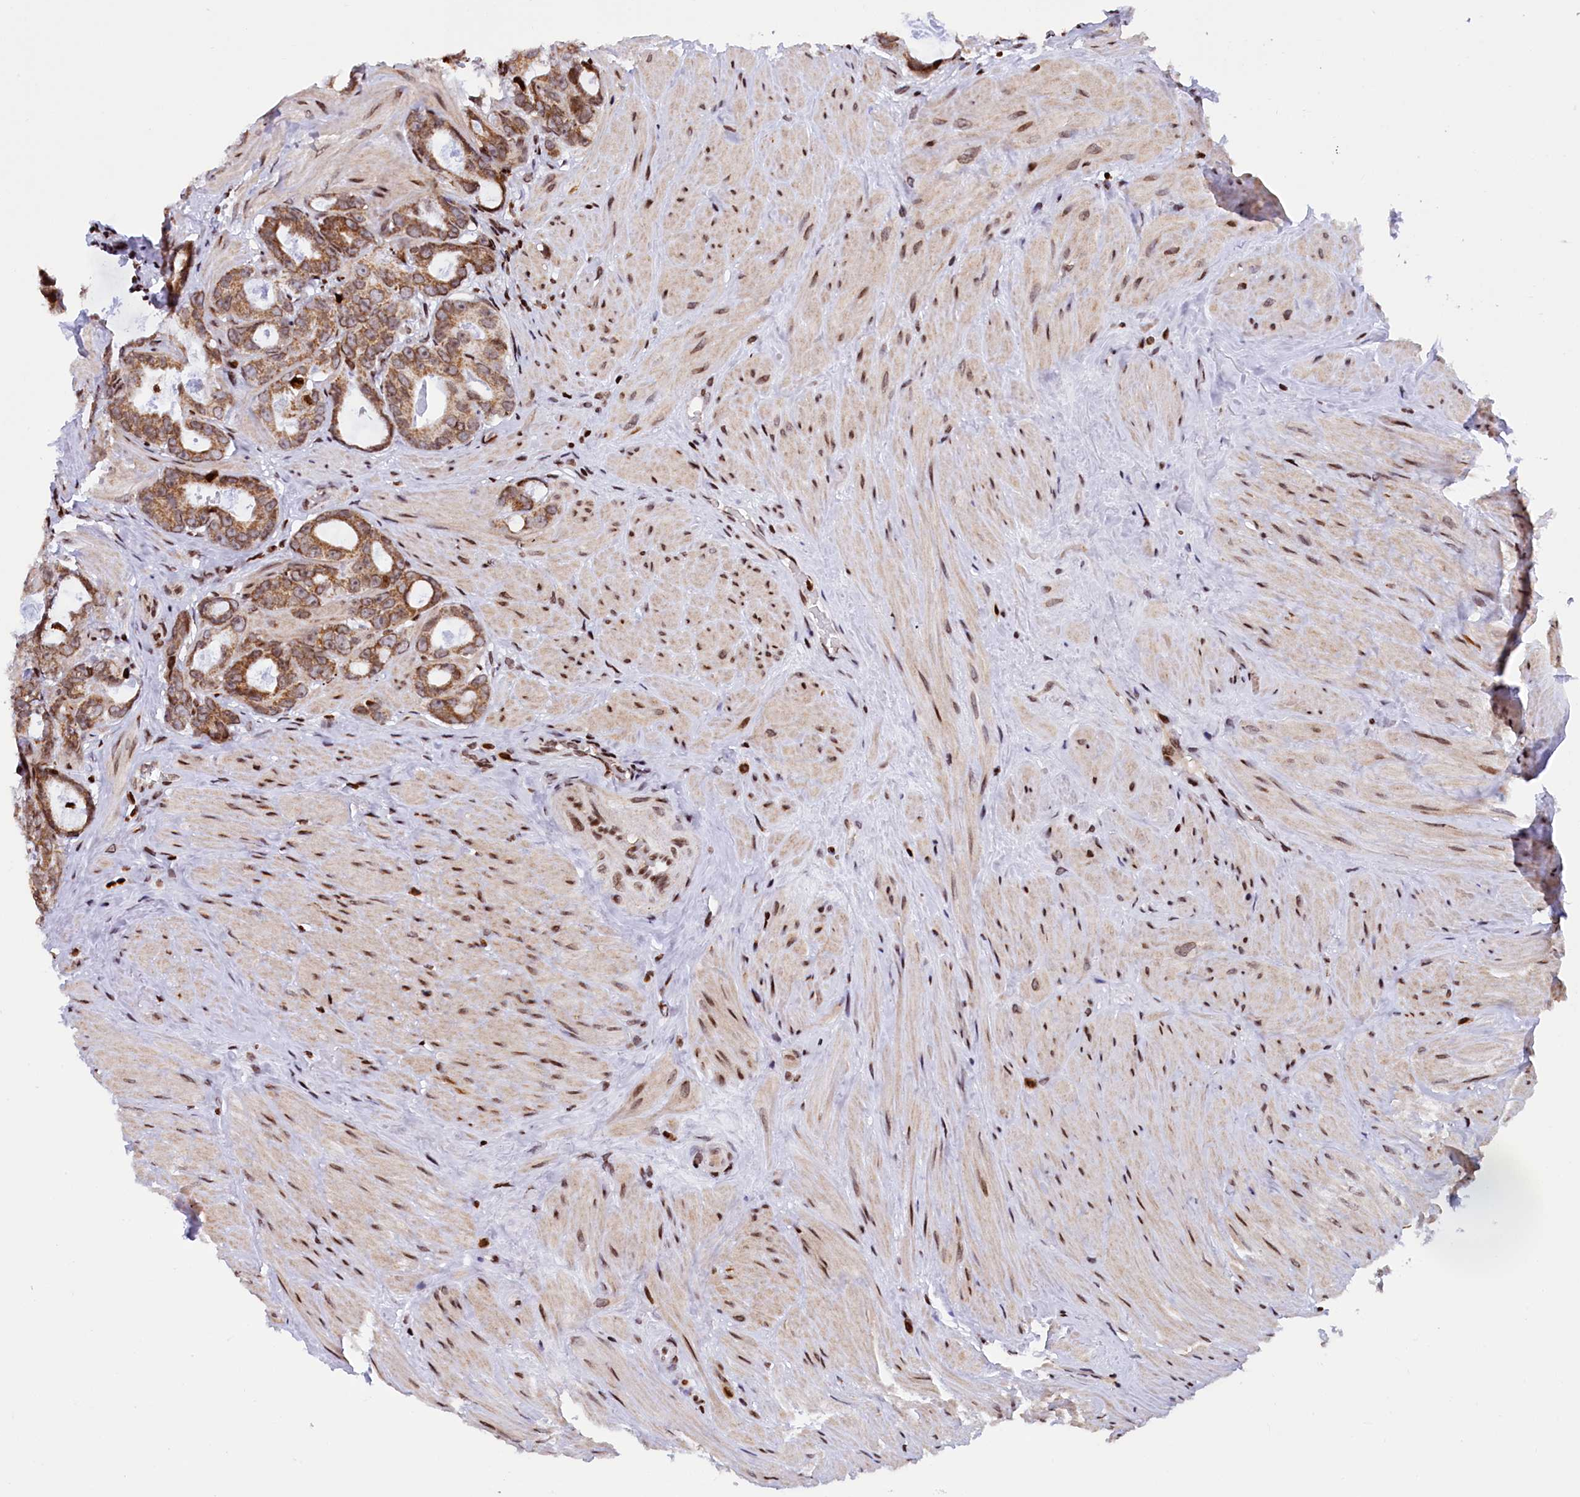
{"staining": {"intensity": "moderate", "quantity": ">75%", "location": "cytoplasmic/membranous,nuclear"}, "tissue": "prostate cancer", "cell_type": "Tumor cells", "image_type": "cancer", "snomed": [{"axis": "morphology", "description": "Adenocarcinoma, Low grade"}, {"axis": "topography", "description": "Prostate"}], "caption": "Prostate low-grade adenocarcinoma was stained to show a protein in brown. There is medium levels of moderate cytoplasmic/membranous and nuclear expression in approximately >75% of tumor cells.", "gene": "TIMM29", "patient": {"sex": "male", "age": 71}}